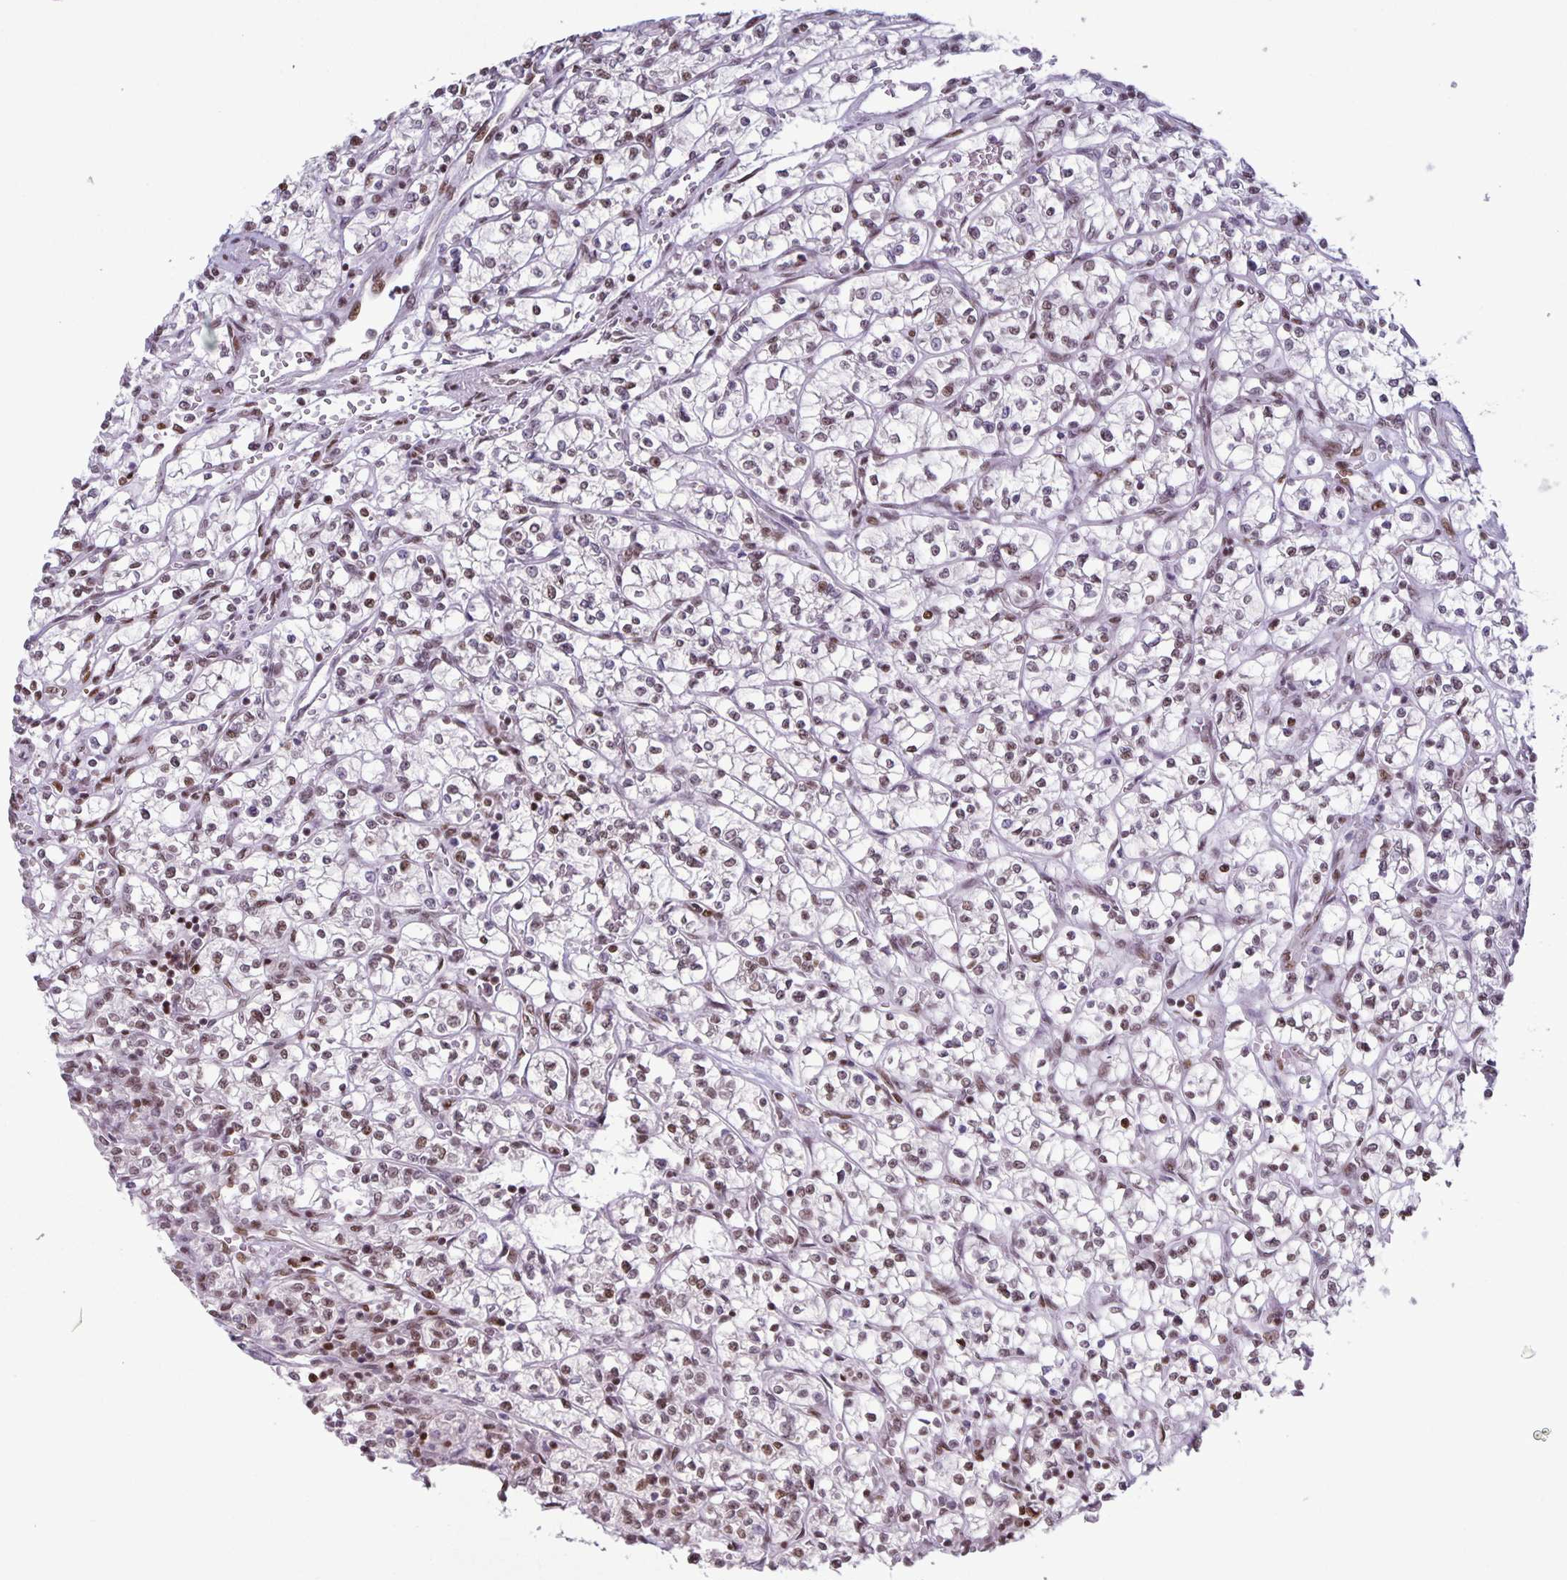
{"staining": {"intensity": "weak", "quantity": ">75%", "location": "nuclear"}, "tissue": "renal cancer", "cell_type": "Tumor cells", "image_type": "cancer", "snomed": [{"axis": "morphology", "description": "Adenocarcinoma, NOS"}, {"axis": "topography", "description": "Kidney"}], "caption": "A brown stain highlights weak nuclear expression of a protein in human adenocarcinoma (renal) tumor cells.", "gene": "JUND", "patient": {"sex": "female", "age": 64}}